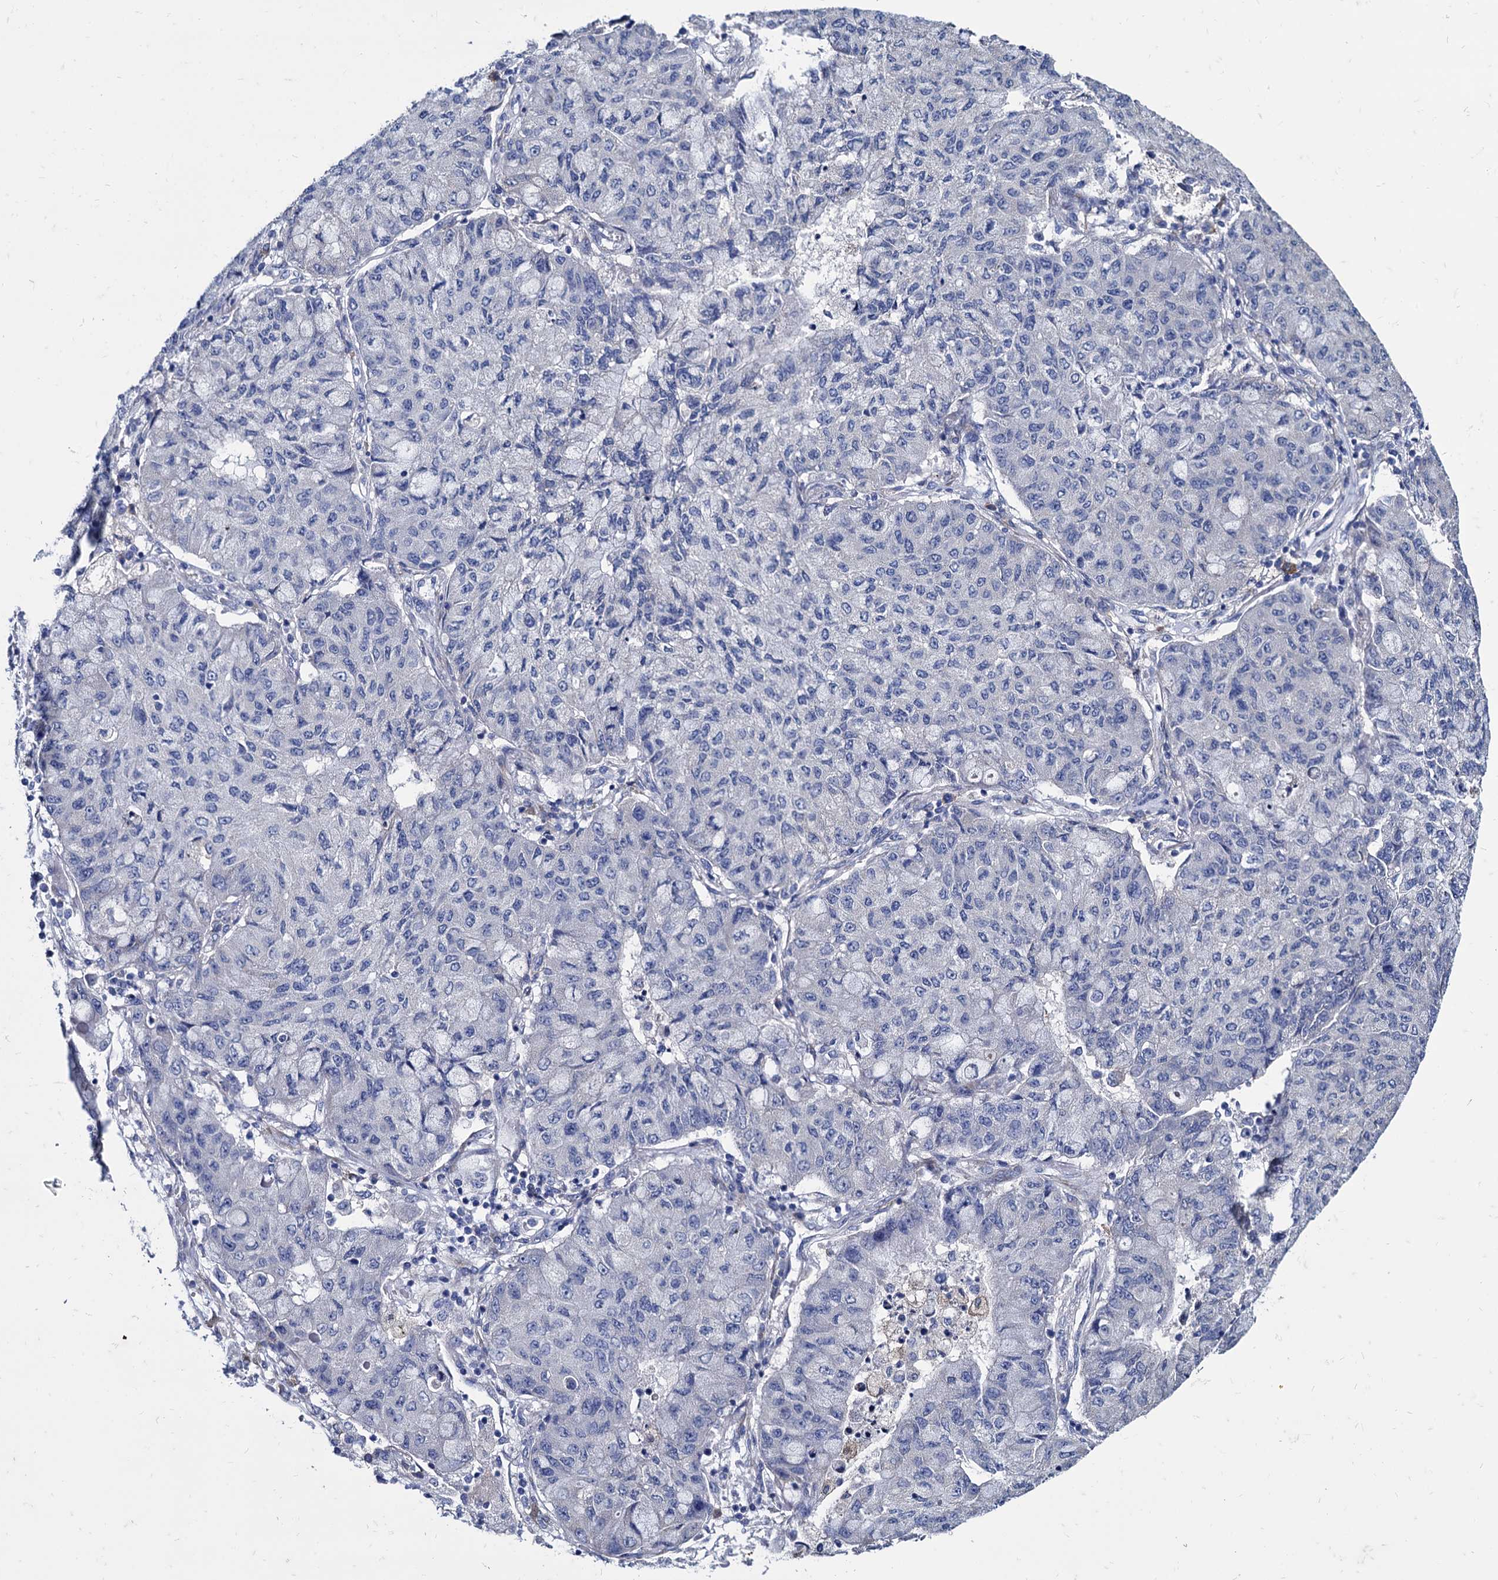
{"staining": {"intensity": "negative", "quantity": "none", "location": "none"}, "tissue": "lung cancer", "cell_type": "Tumor cells", "image_type": "cancer", "snomed": [{"axis": "morphology", "description": "Squamous cell carcinoma, NOS"}, {"axis": "topography", "description": "Lung"}], "caption": "This is an immunohistochemistry (IHC) micrograph of lung cancer. There is no positivity in tumor cells.", "gene": "FOXR2", "patient": {"sex": "male", "age": 74}}